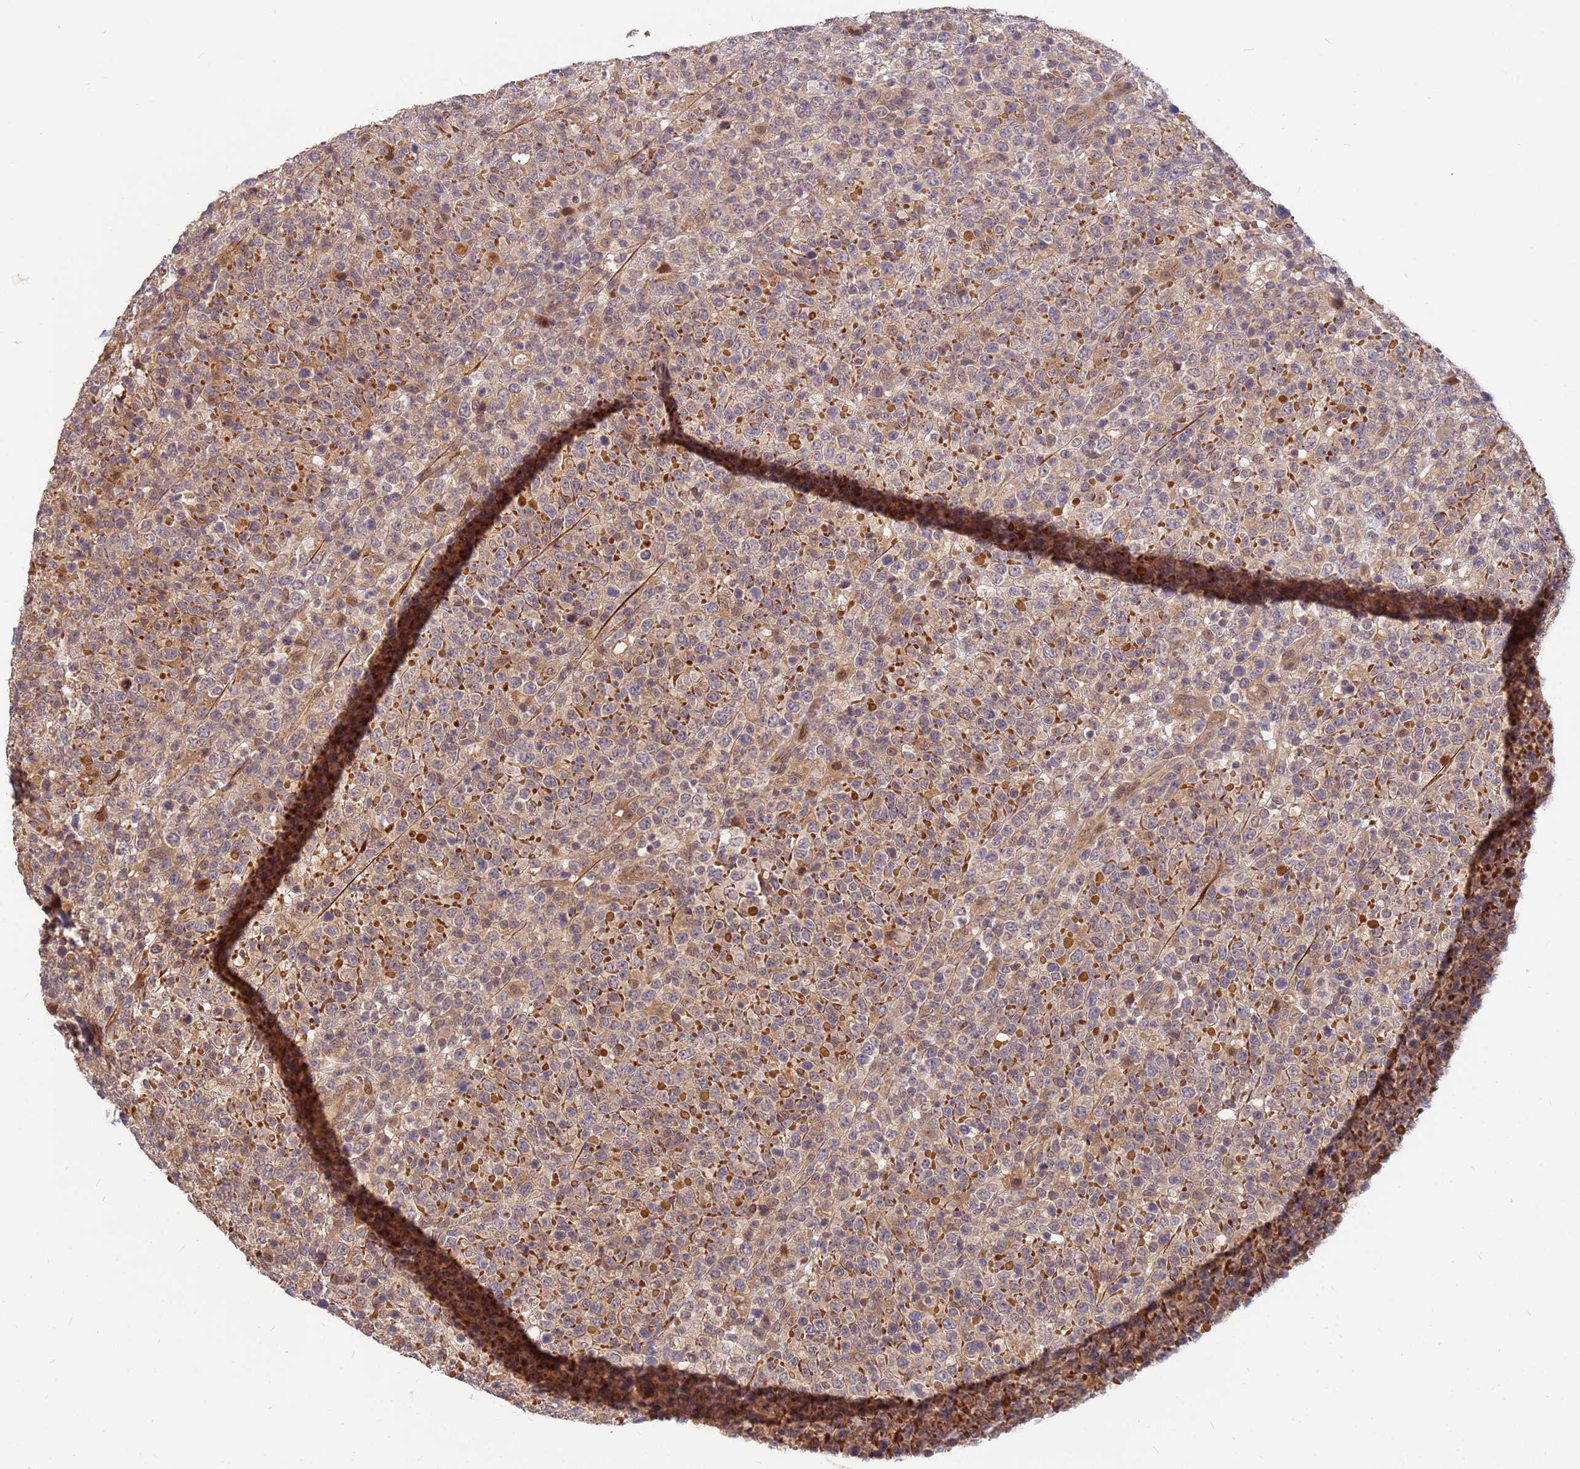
{"staining": {"intensity": "weak", "quantity": "25%-75%", "location": "cytoplasmic/membranous"}, "tissue": "lymphoma", "cell_type": "Tumor cells", "image_type": "cancer", "snomed": [{"axis": "morphology", "description": "Malignant lymphoma, non-Hodgkin's type, High grade"}, {"axis": "topography", "description": "Colon"}], "caption": "This is an image of IHC staining of malignant lymphoma, non-Hodgkin's type (high-grade), which shows weak expression in the cytoplasmic/membranous of tumor cells.", "gene": "DUS4L", "patient": {"sex": "female", "age": 53}}